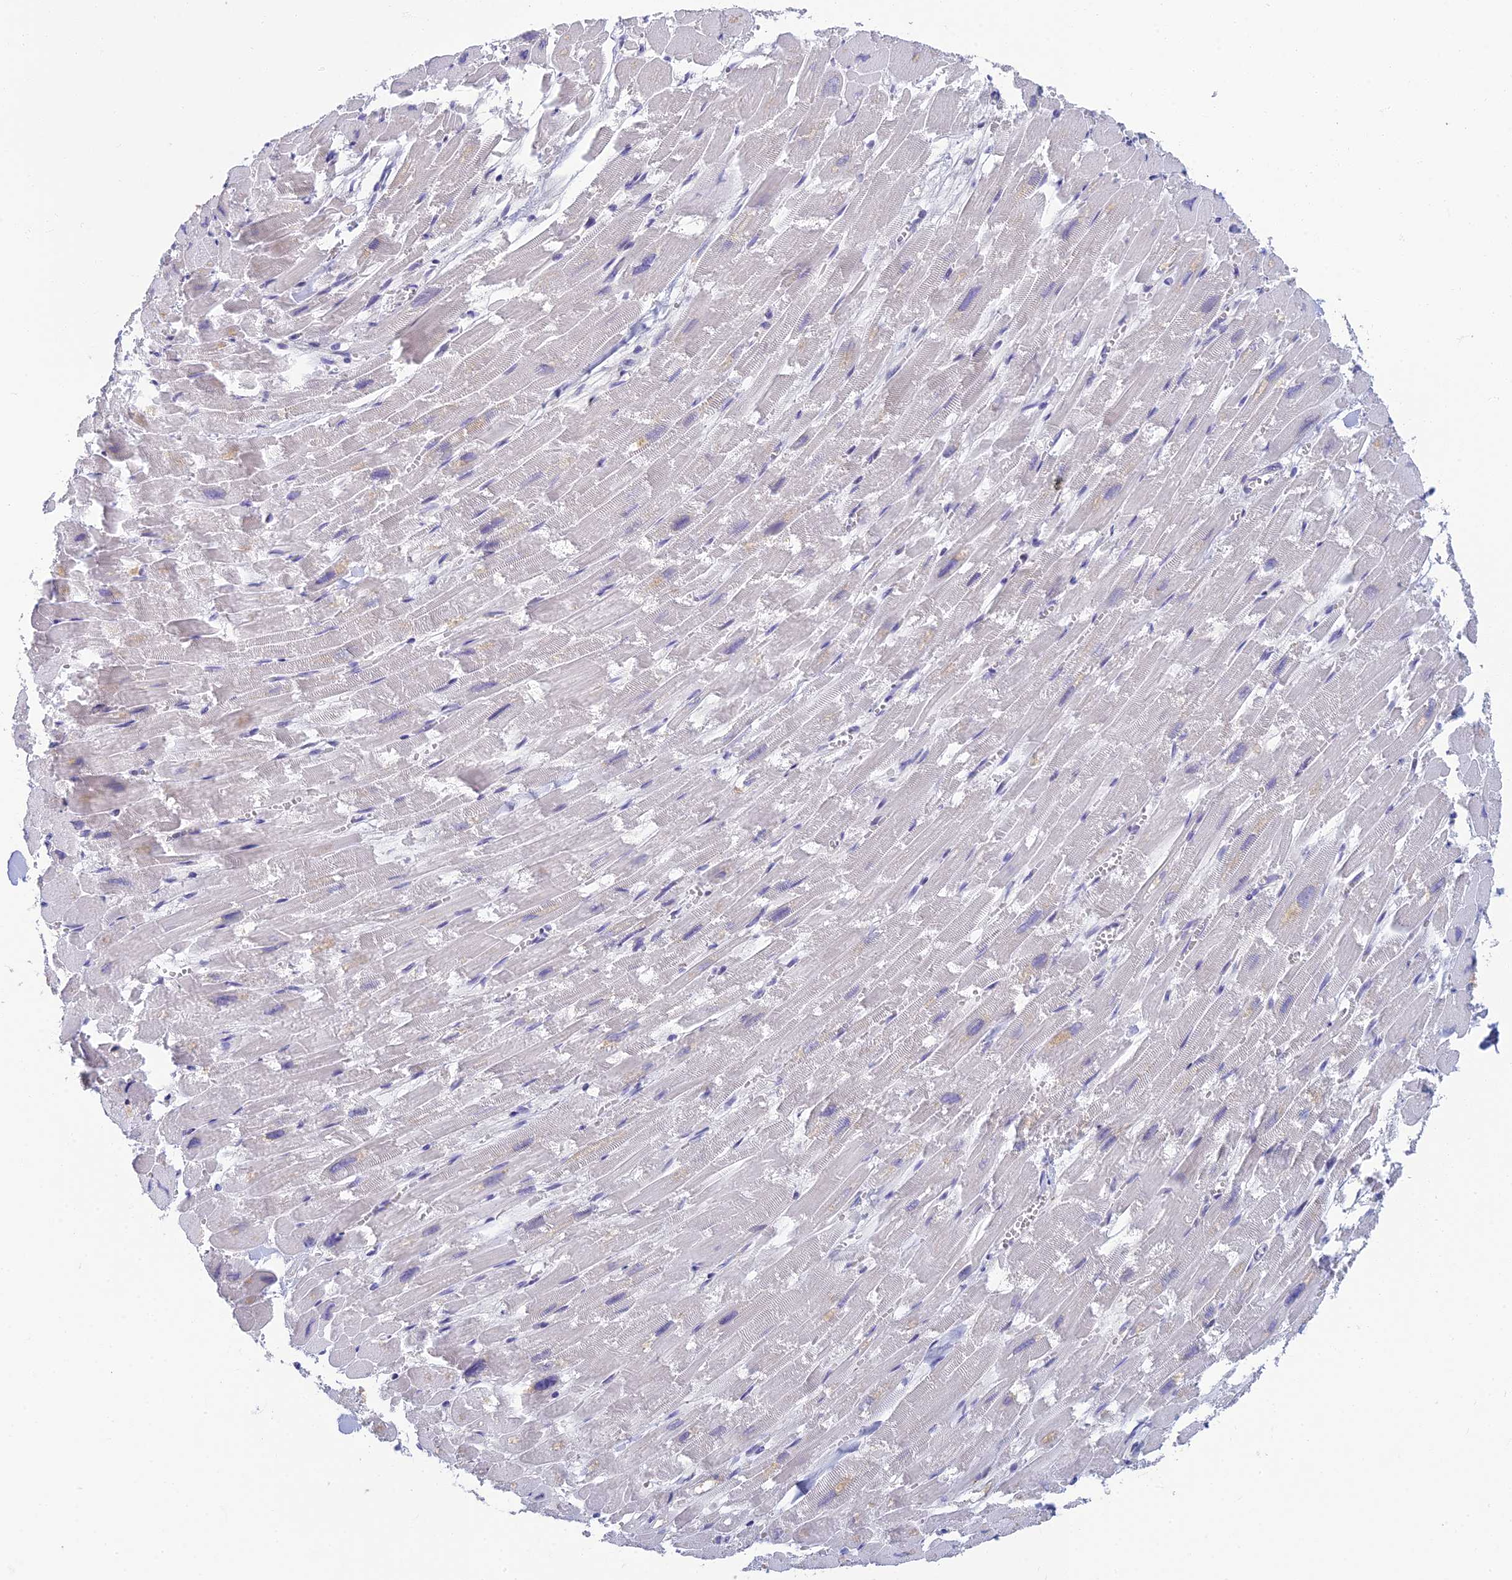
{"staining": {"intensity": "negative", "quantity": "none", "location": "none"}, "tissue": "heart muscle", "cell_type": "Cardiomyocytes", "image_type": "normal", "snomed": [{"axis": "morphology", "description": "Normal tissue, NOS"}, {"axis": "topography", "description": "Heart"}], "caption": "The image displays no staining of cardiomyocytes in unremarkable heart muscle.", "gene": "NEURL1", "patient": {"sex": "male", "age": 54}}